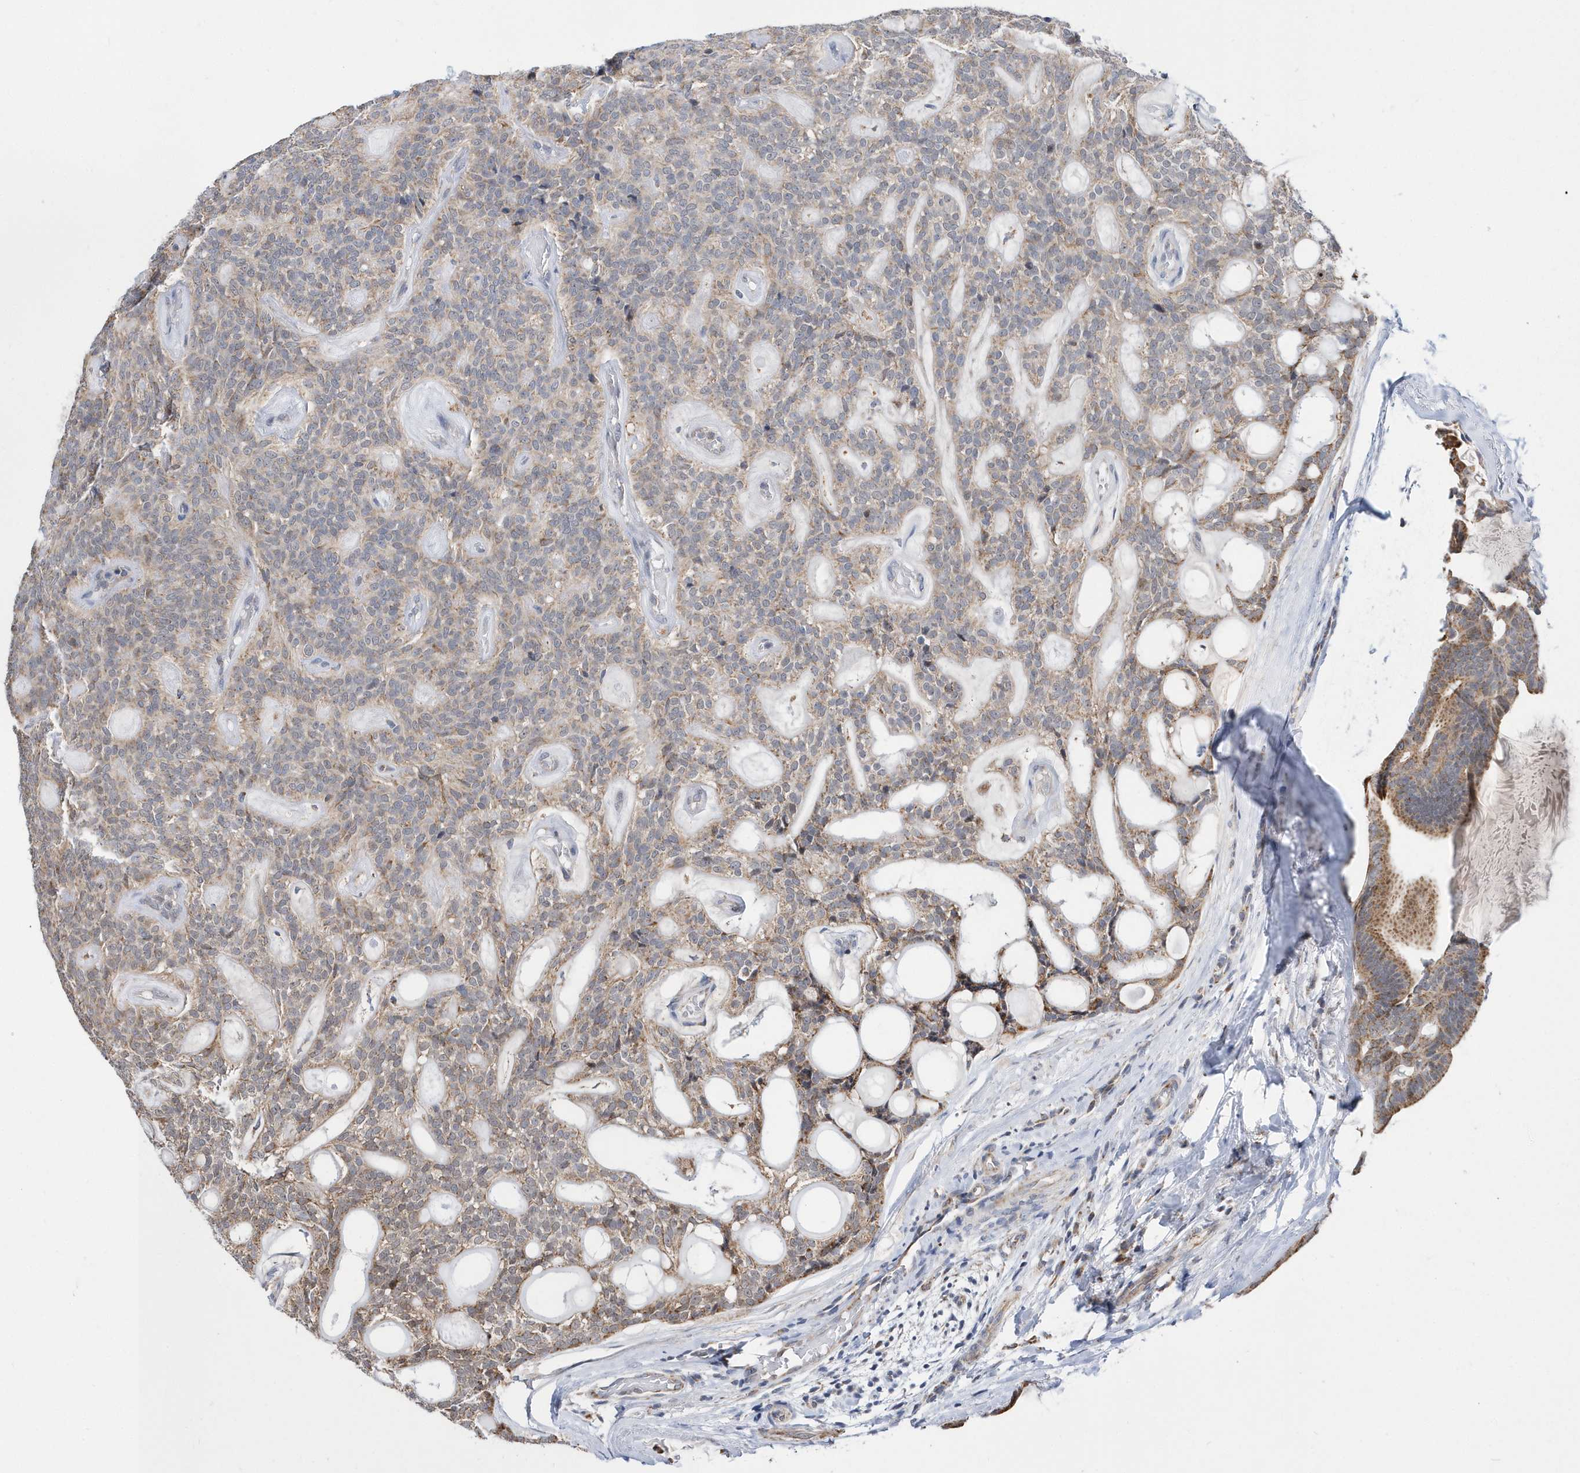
{"staining": {"intensity": "weak", "quantity": "25%-75%", "location": "cytoplasmic/membranous"}, "tissue": "head and neck cancer", "cell_type": "Tumor cells", "image_type": "cancer", "snomed": [{"axis": "morphology", "description": "Adenocarcinoma, NOS"}, {"axis": "topography", "description": "Head-Neck"}], "caption": "Brown immunohistochemical staining in head and neck cancer (adenocarcinoma) shows weak cytoplasmic/membranous positivity in about 25%-75% of tumor cells.", "gene": "SPATA5", "patient": {"sex": "male", "age": 66}}